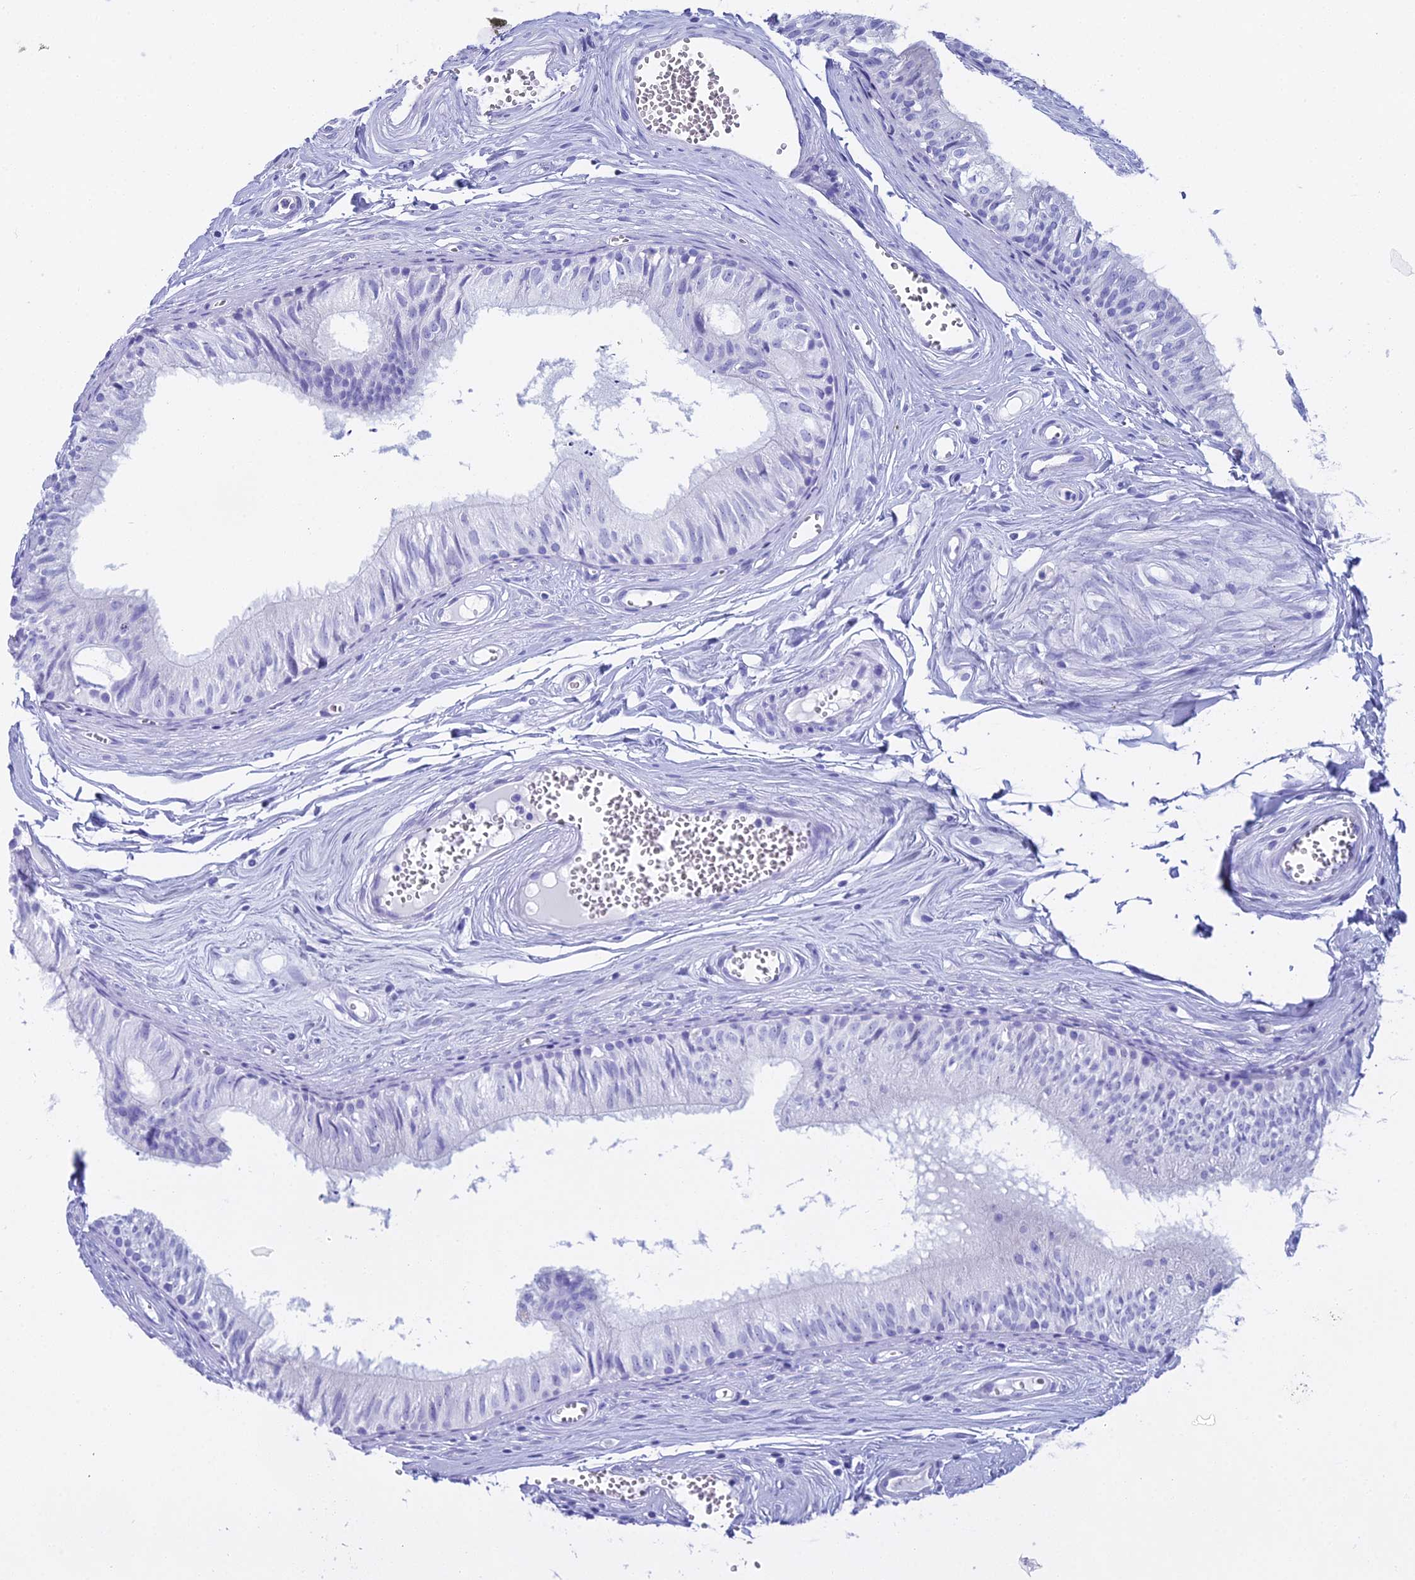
{"staining": {"intensity": "negative", "quantity": "none", "location": "none"}, "tissue": "epididymis", "cell_type": "Glandular cells", "image_type": "normal", "snomed": [{"axis": "morphology", "description": "Normal tissue, NOS"}, {"axis": "topography", "description": "Epididymis"}], "caption": "Protein analysis of benign epididymis exhibits no significant positivity in glandular cells.", "gene": "CGB1", "patient": {"sex": "male", "age": 36}}